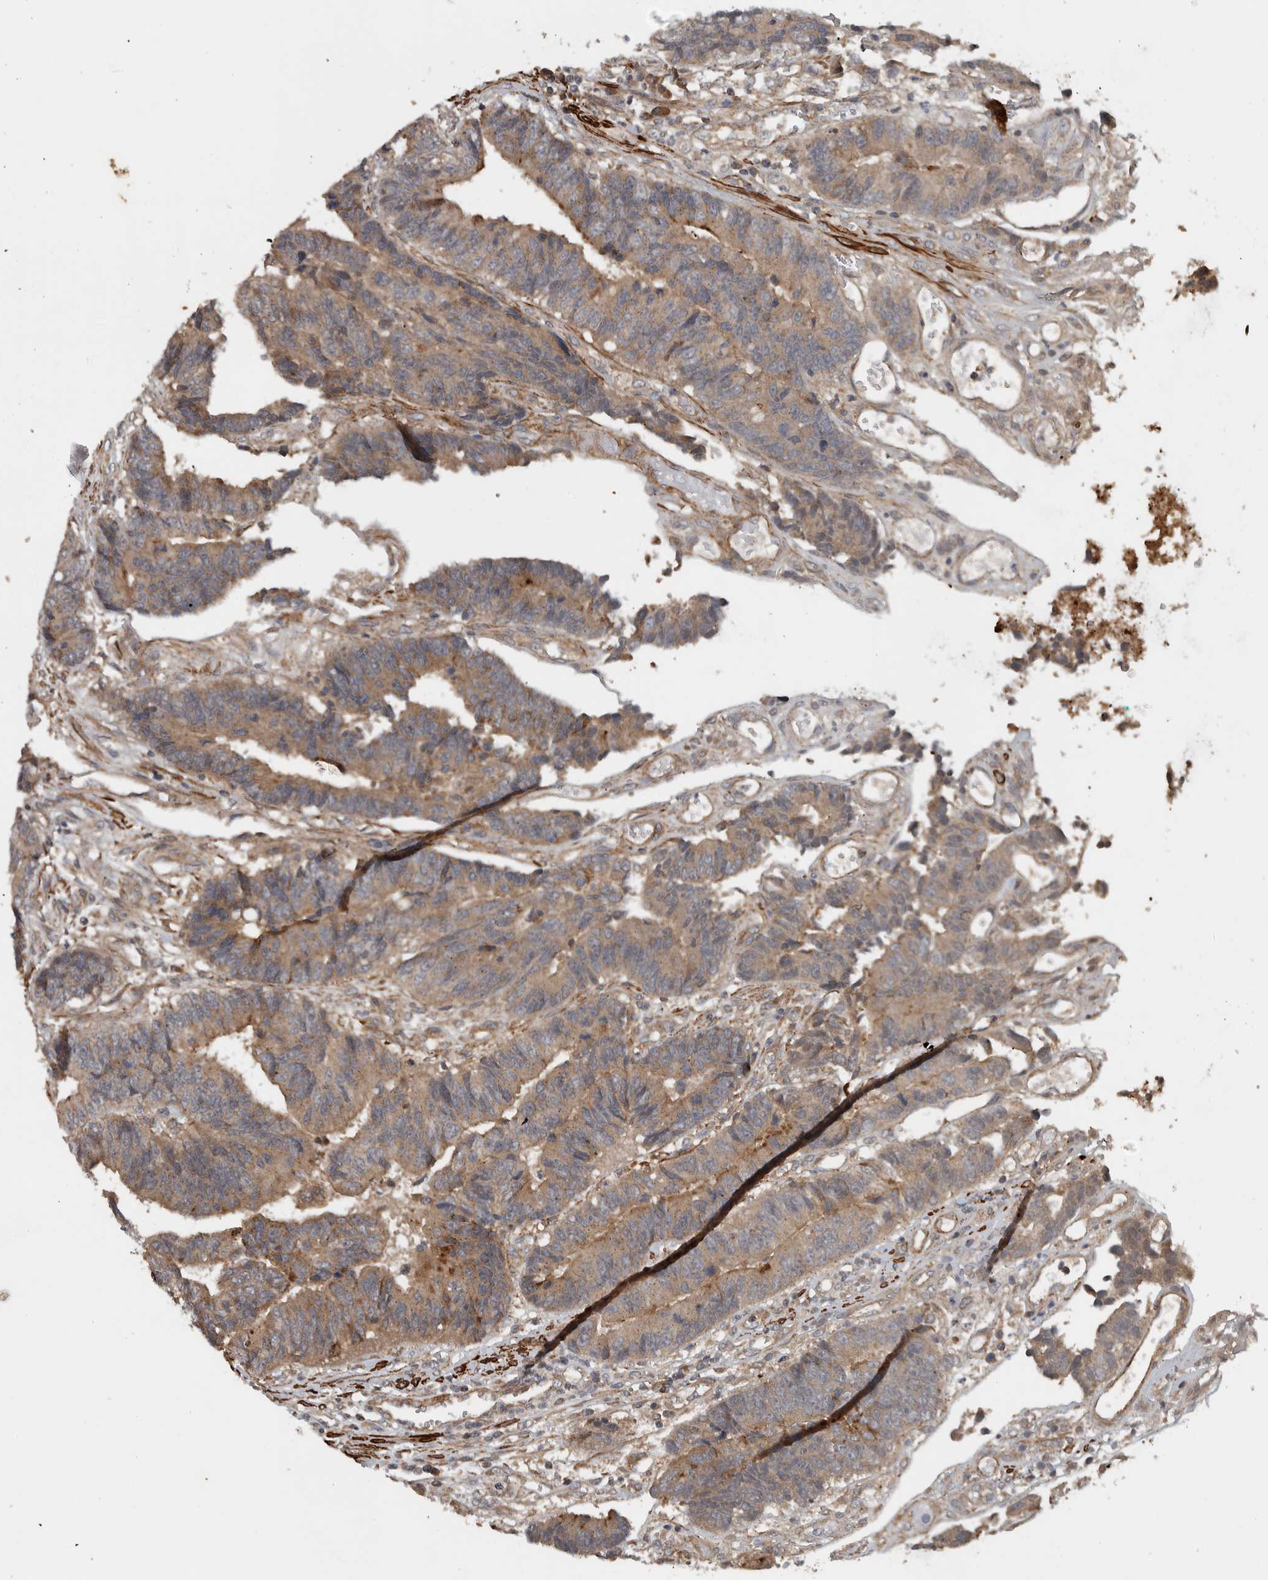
{"staining": {"intensity": "moderate", "quantity": ">75%", "location": "cytoplasmic/membranous"}, "tissue": "colorectal cancer", "cell_type": "Tumor cells", "image_type": "cancer", "snomed": [{"axis": "morphology", "description": "Adenocarcinoma, NOS"}, {"axis": "topography", "description": "Rectum"}], "caption": "DAB (3,3'-diaminobenzidine) immunohistochemical staining of colorectal adenocarcinoma reveals moderate cytoplasmic/membranous protein expression in about >75% of tumor cells. The staining is performed using DAB brown chromogen to label protein expression. The nuclei are counter-stained blue using hematoxylin.", "gene": "LBHD1", "patient": {"sex": "male", "age": 84}}